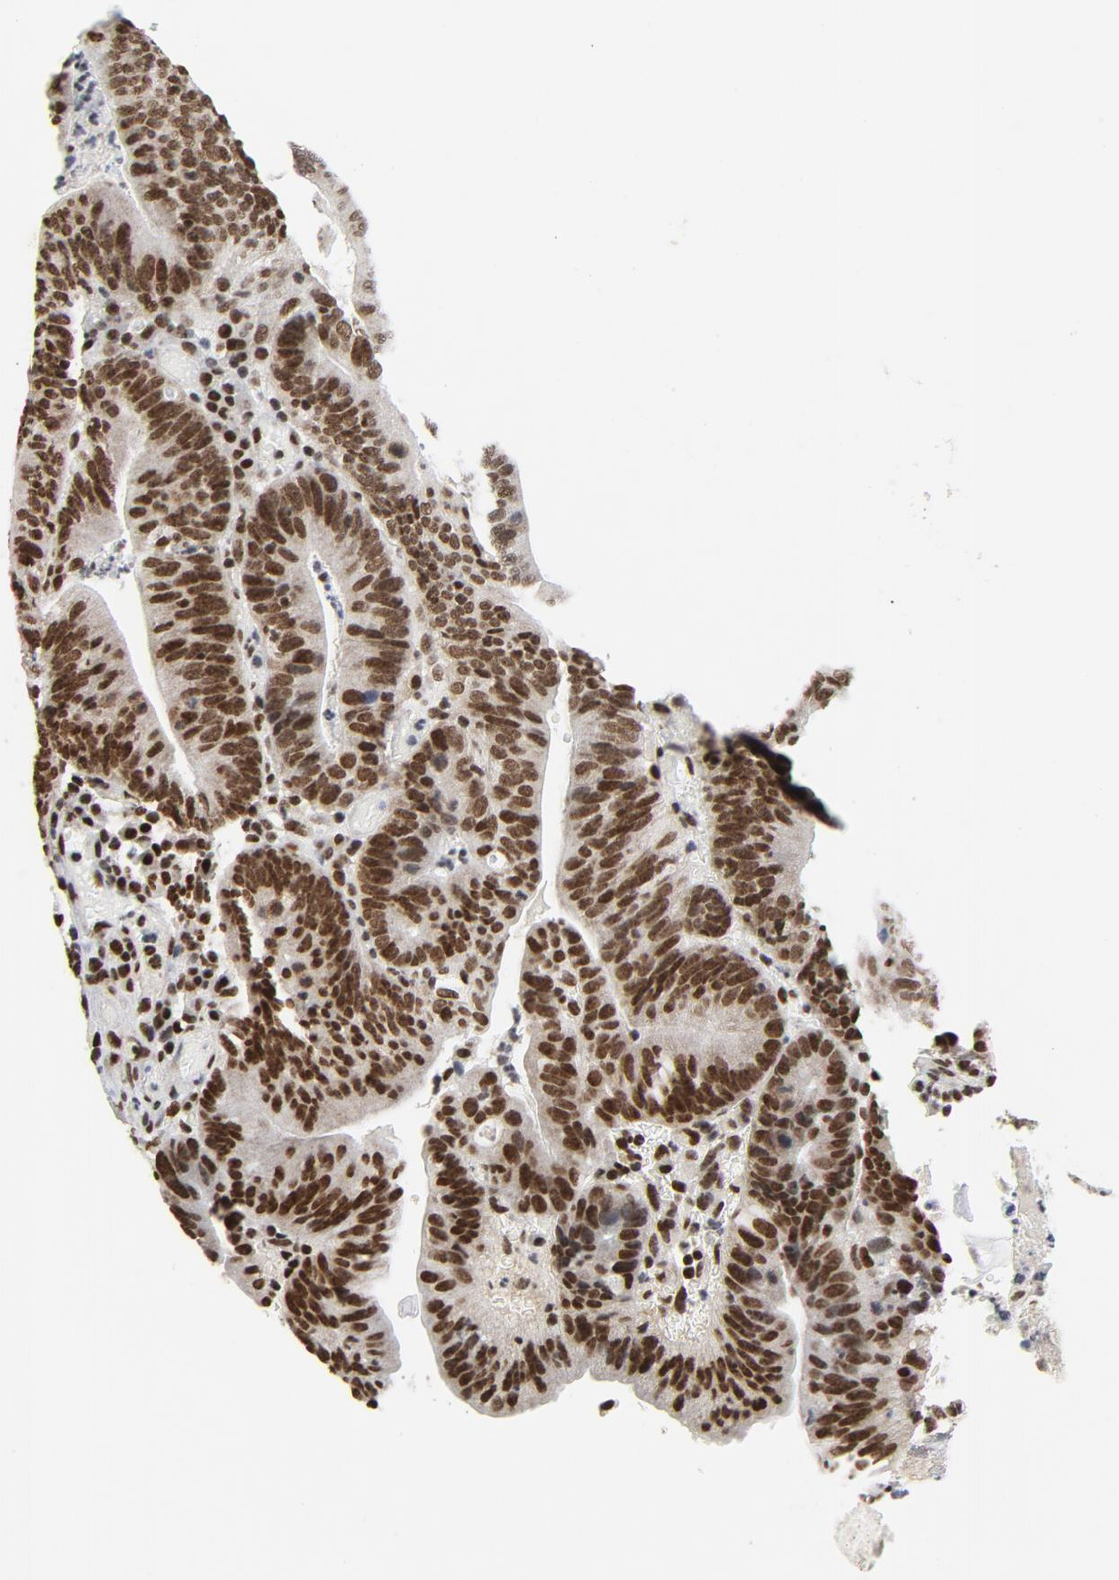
{"staining": {"intensity": "strong", "quantity": ">75%", "location": "nuclear"}, "tissue": "stomach cancer", "cell_type": "Tumor cells", "image_type": "cancer", "snomed": [{"axis": "morphology", "description": "Adenocarcinoma, NOS"}, {"axis": "topography", "description": "Stomach, lower"}], "caption": "Immunohistochemistry (DAB) staining of human stomach cancer (adenocarcinoma) displays strong nuclear protein staining in about >75% of tumor cells.", "gene": "ERCC1", "patient": {"sex": "female", "age": 86}}